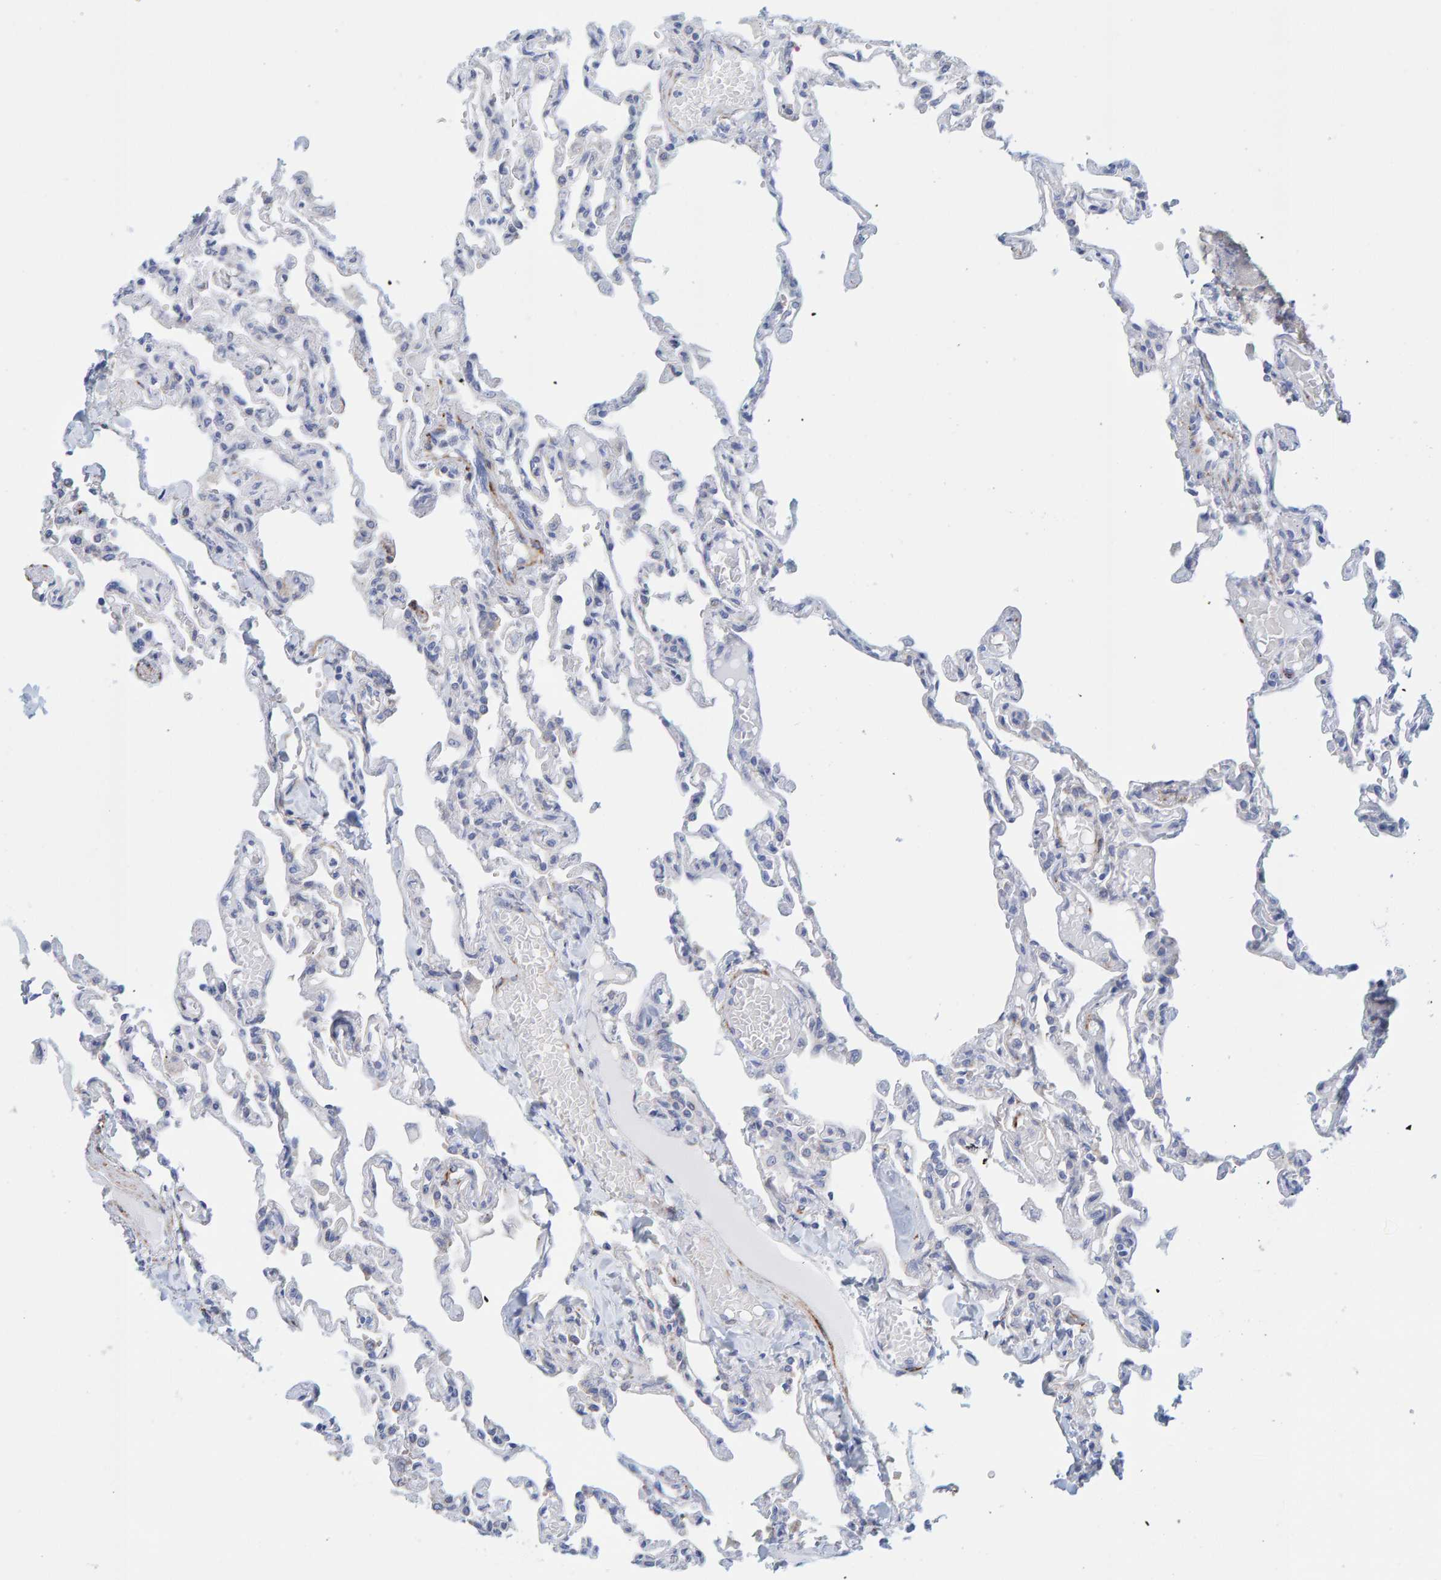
{"staining": {"intensity": "negative", "quantity": "none", "location": "none"}, "tissue": "lung", "cell_type": "Alveolar cells", "image_type": "normal", "snomed": [{"axis": "morphology", "description": "Normal tissue, NOS"}, {"axis": "topography", "description": "Lung"}], "caption": "This is an immunohistochemistry (IHC) photomicrograph of unremarkable lung. There is no expression in alveolar cells.", "gene": "MAP1B", "patient": {"sex": "male", "age": 21}}